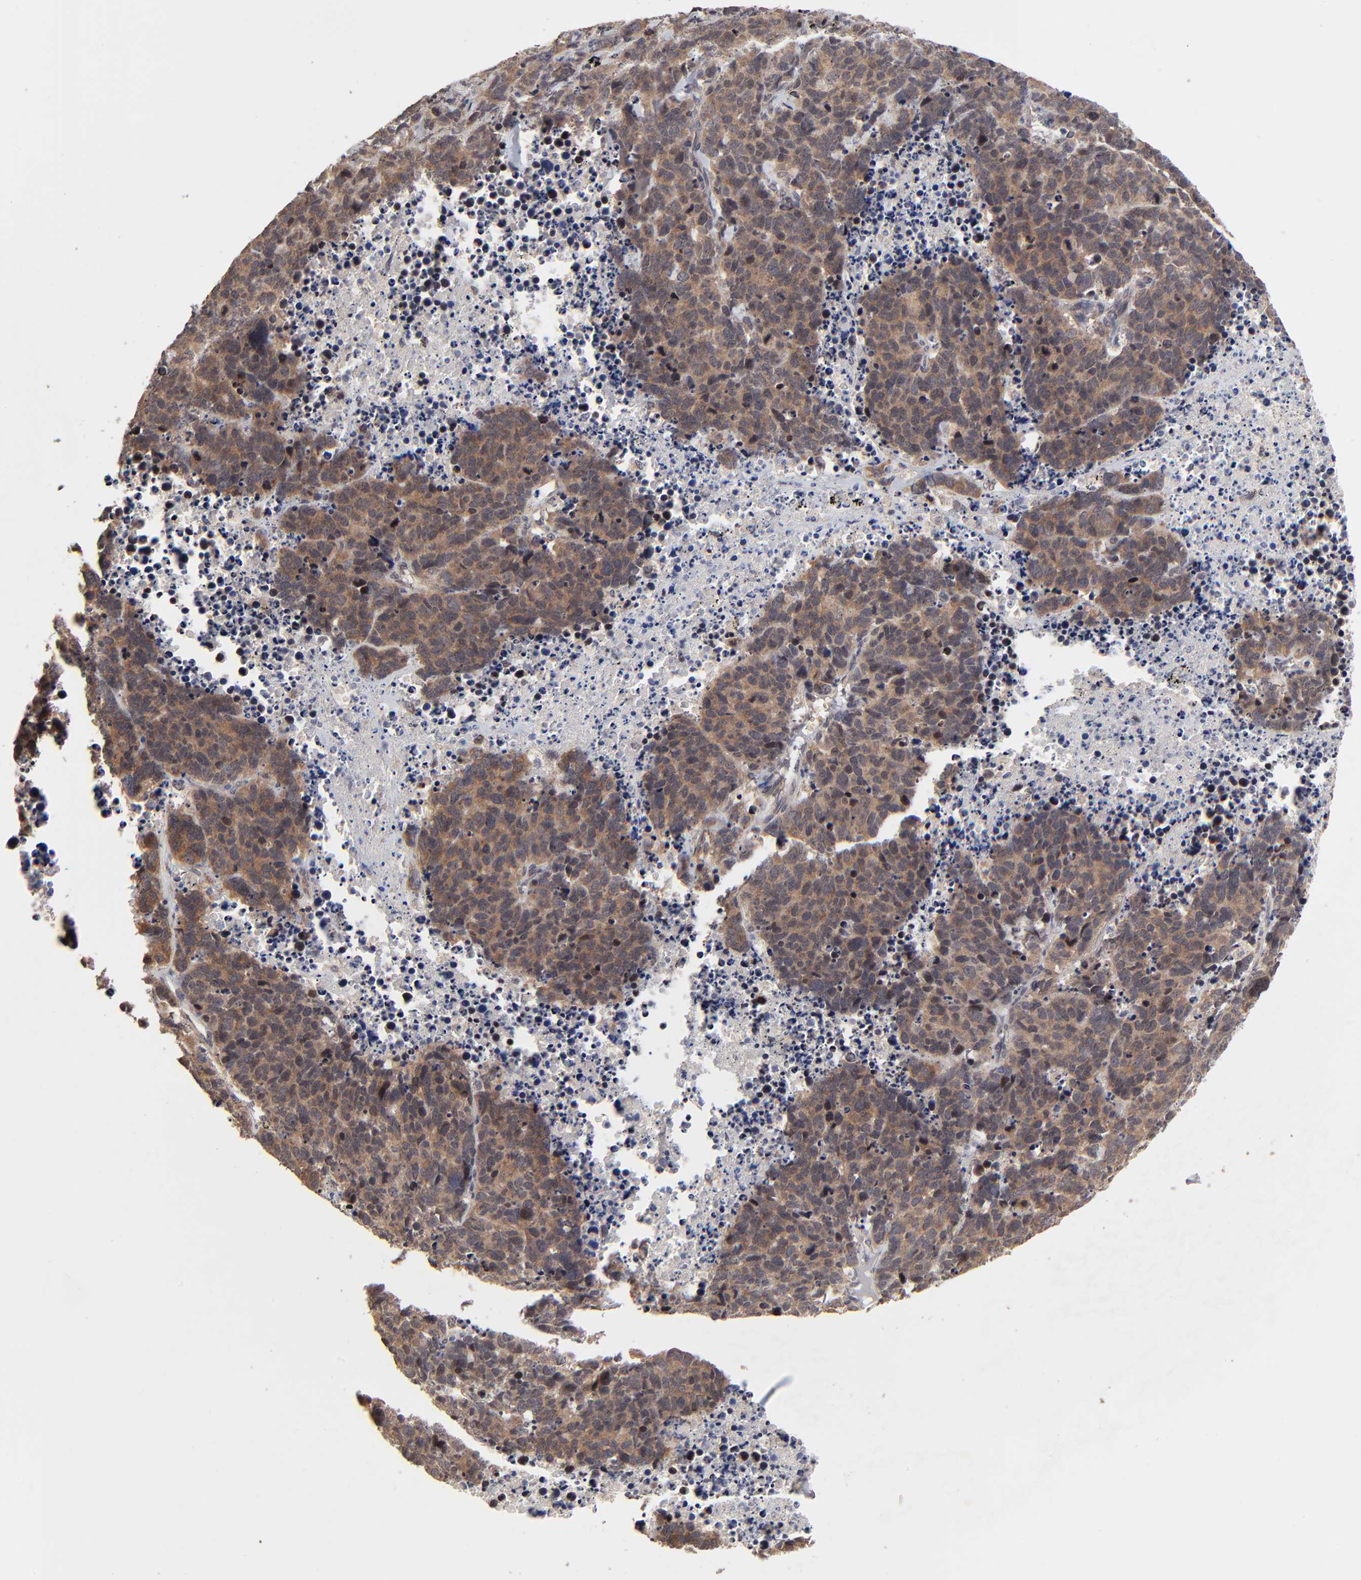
{"staining": {"intensity": "moderate", "quantity": ">75%", "location": "cytoplasmic/membranous"}, "tissue": "lung cancer", "cell_type": "Tumor cells", "image_type": "cancer", "snomed": [{"axis": "morphology", "description": "Carcinoid, malignant, NOS"}, {"axis": "topography", "description": "Lung"}], "caption": "Protein expression analysis of human carcinoid (malignant) (lung) reveals moderate cytoplasmic/membranous expression in approximately >75% of tumor cells.", "gene": "FRMD8", "patient": {"sex": "male", "age": 60}}